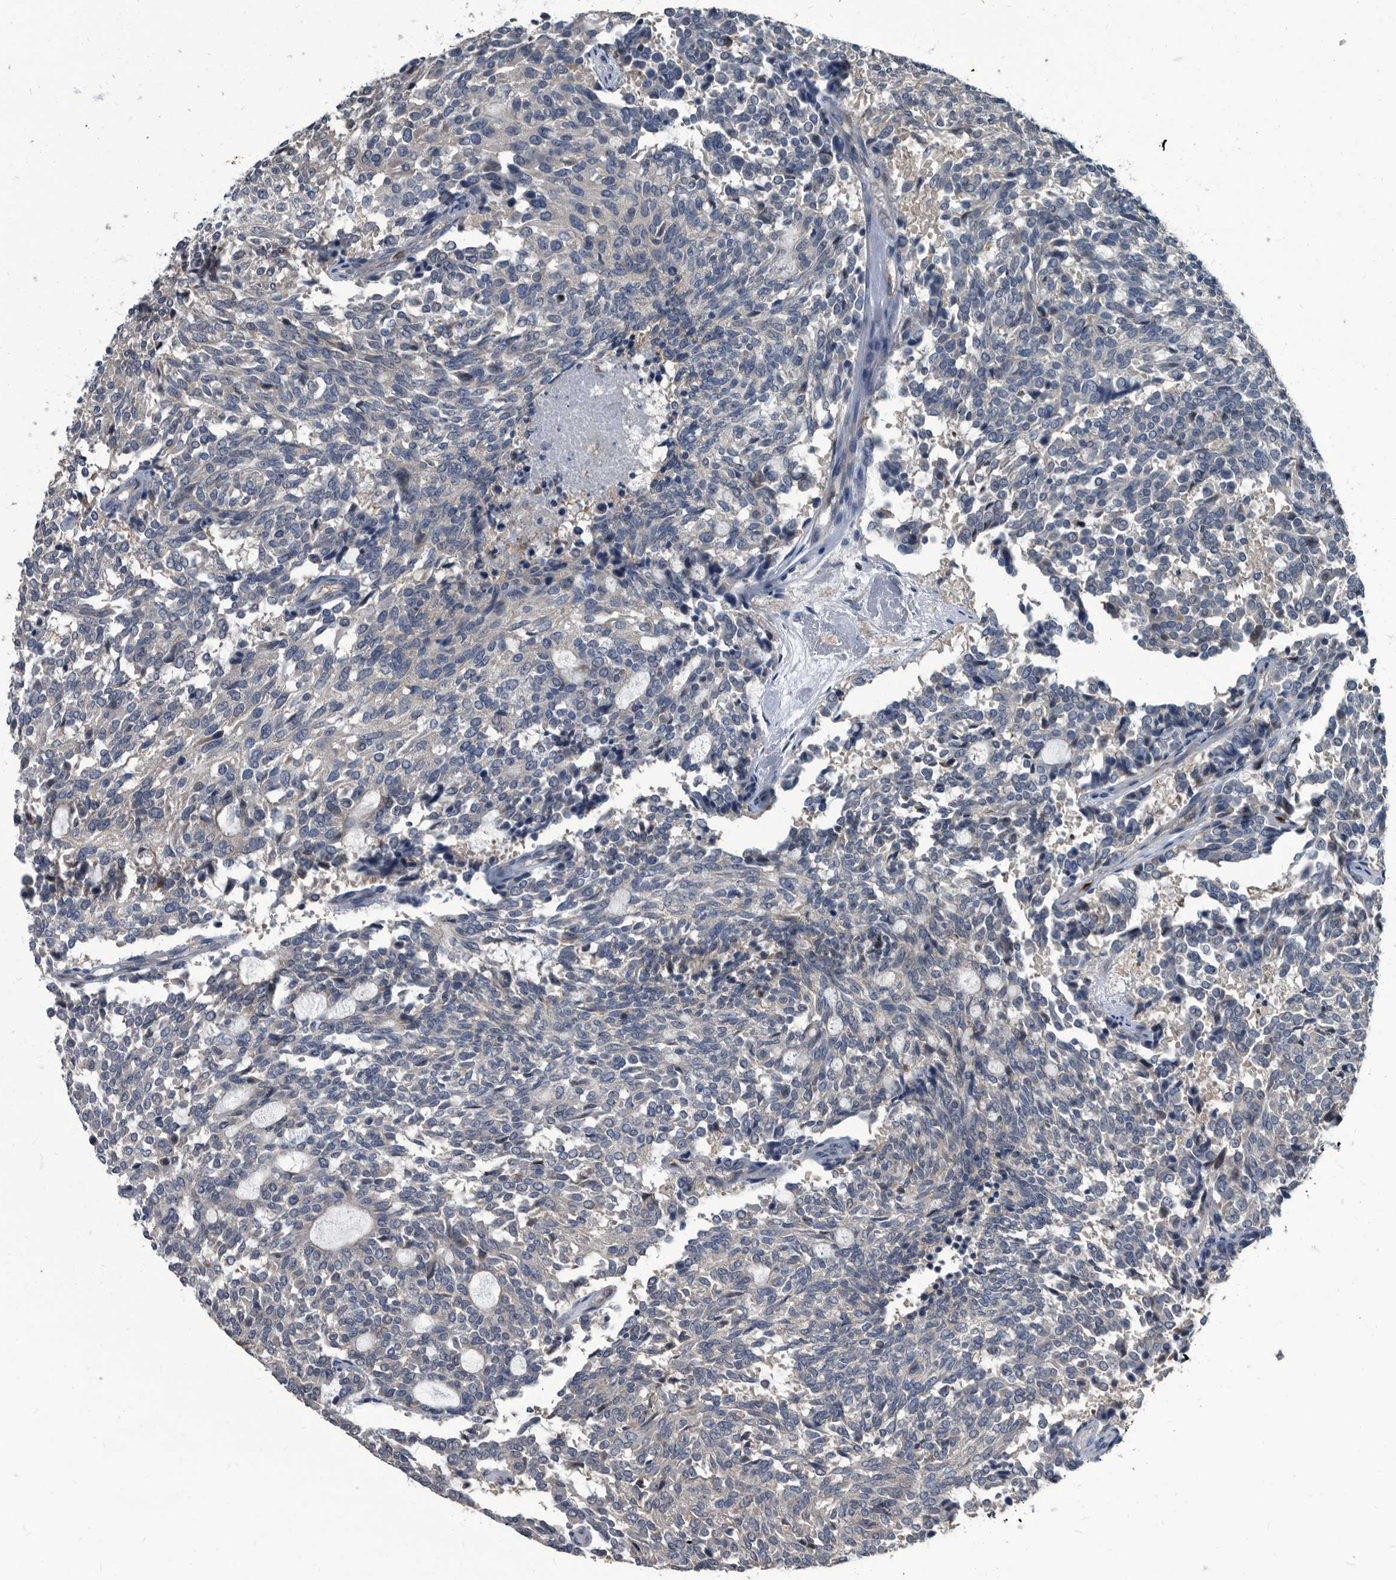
{"staining": {"intensity": "negative", "quantity": "none", "location": "none"}, "tissue": "carcinoid", "cell_type": "Tumor cells", "image_type": "cancer", "snomed": [{"axis": "morphology", "description": "Carcinoid, malignant, NOS"}, {"axis": "topography", "description": "Pancreas"}], "caption": "The immunohistochemistry image has no significant positivity in tumor cells of carcinoid tissue.", "gene": "CDV3", "patient": {"sex": "female", "age": 54}}